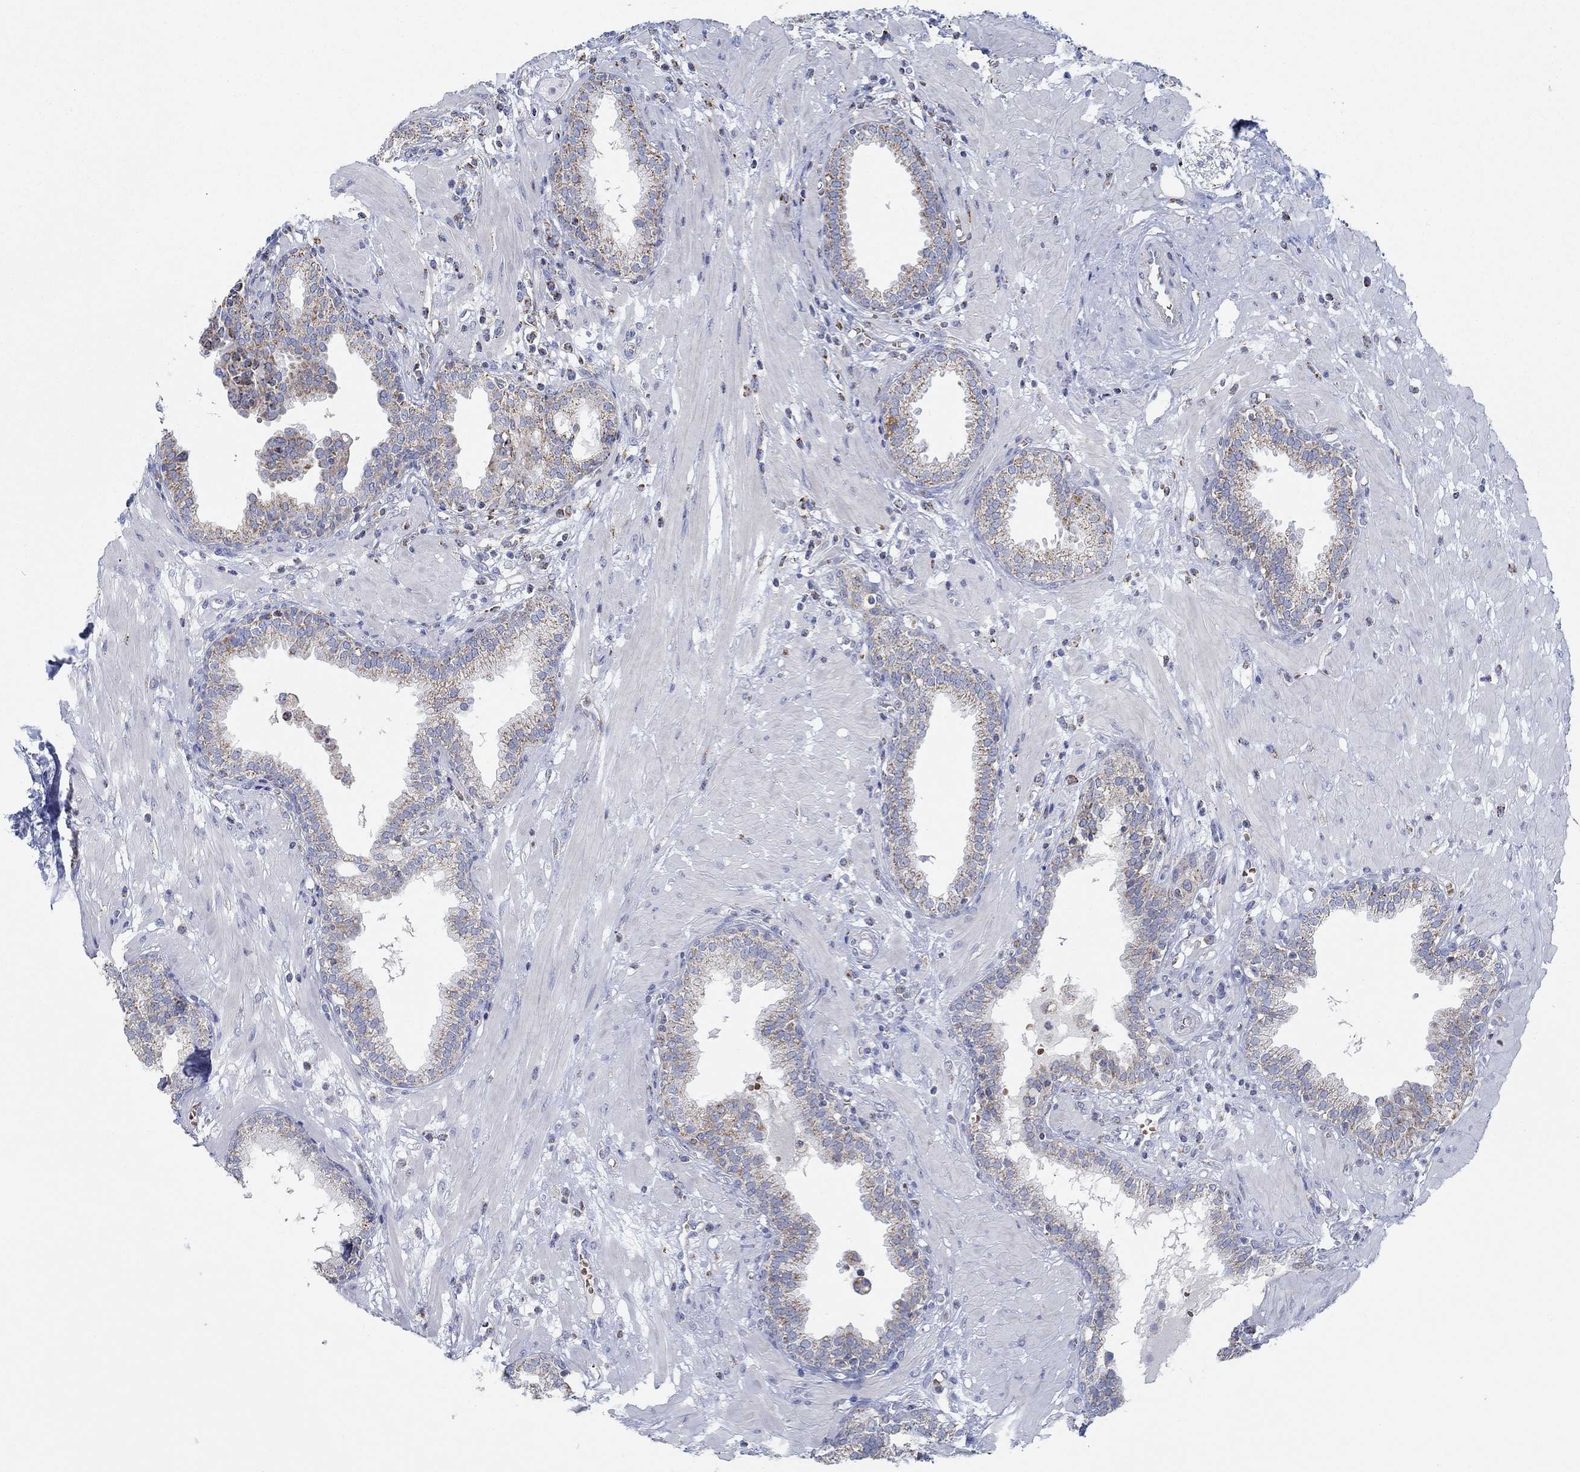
{"staining": {"intensity": "moderate", "quantity": "25%-75%", "location": "cytoplasmic/membranous"}, "tissue": "prostate", "cell_type": "Glandular cells", "image_type": "normal", "snomed": [{"axis": "morphology", "description": "Normal tissue, NOS"}, {"axis": "topography", "description": "Prostate"}], "caption": "Unremarkable prostate displays moderate cytoplasmic/membranous positivity in approximately 25%-75% of glandular cells.", "gene": "GLOD5", "patient": {"sex": "male", "age": 64}}